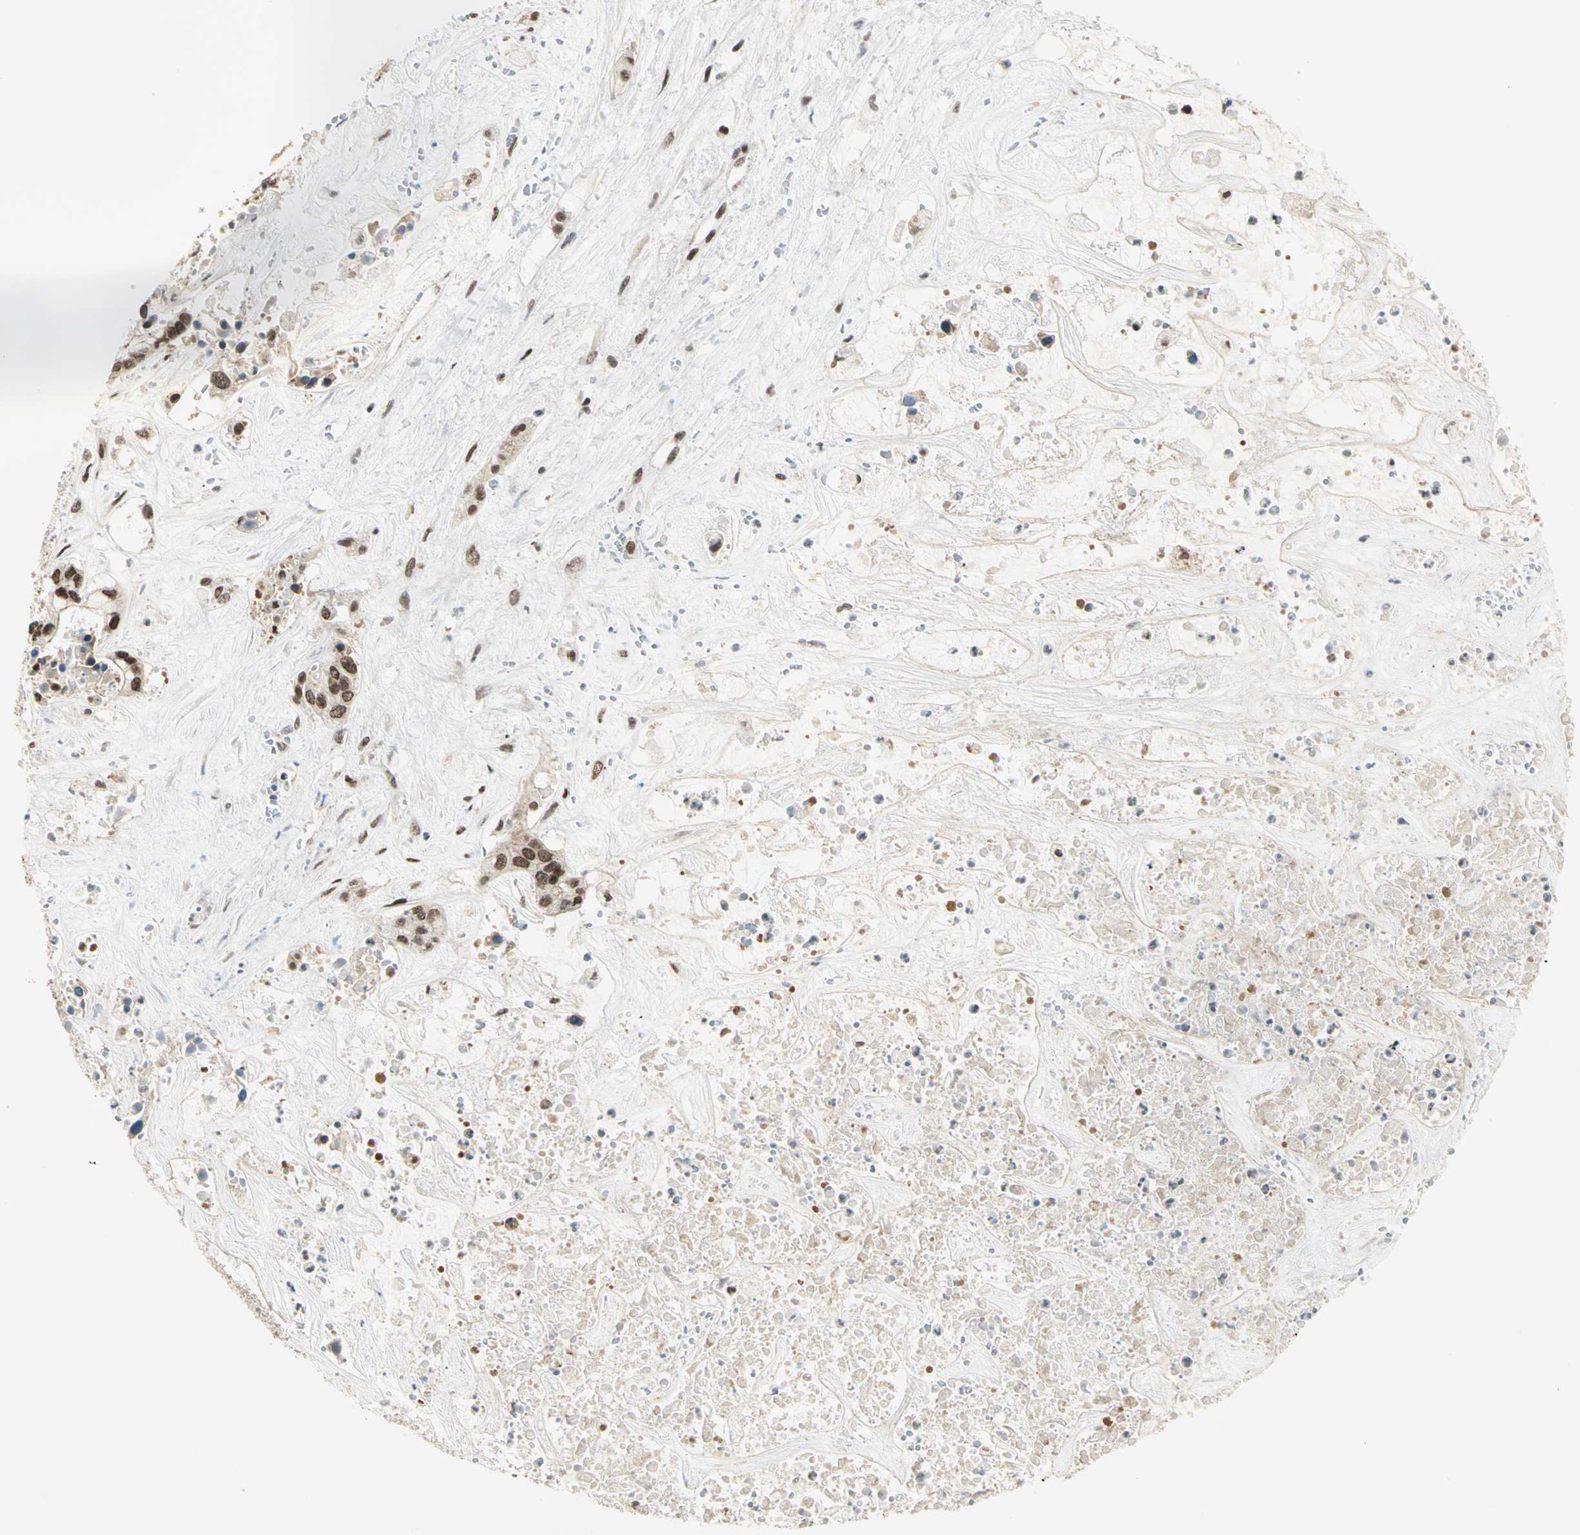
{"staining": {"intensity": "strong", "quantity": ">75%", "location": "nuclear"}, "tissue": "liver cancer", "cell_type": "Tumor cells", "image_type": "cancer", "snomed": [{"axis": "morphology", "description": "Cholangiocarcinoma"}, {"axis": "topography", "description": "Liver"}], "caption": "DAB (3,3'-diaminobenzidine) immunohistochemical staining of cholangiocarcinoma (liver) displays strong nuclear protein staining in approximately >75% of tumor cells.", "gene": "BLM", "patient": {"sex": "female", "age": 65}}